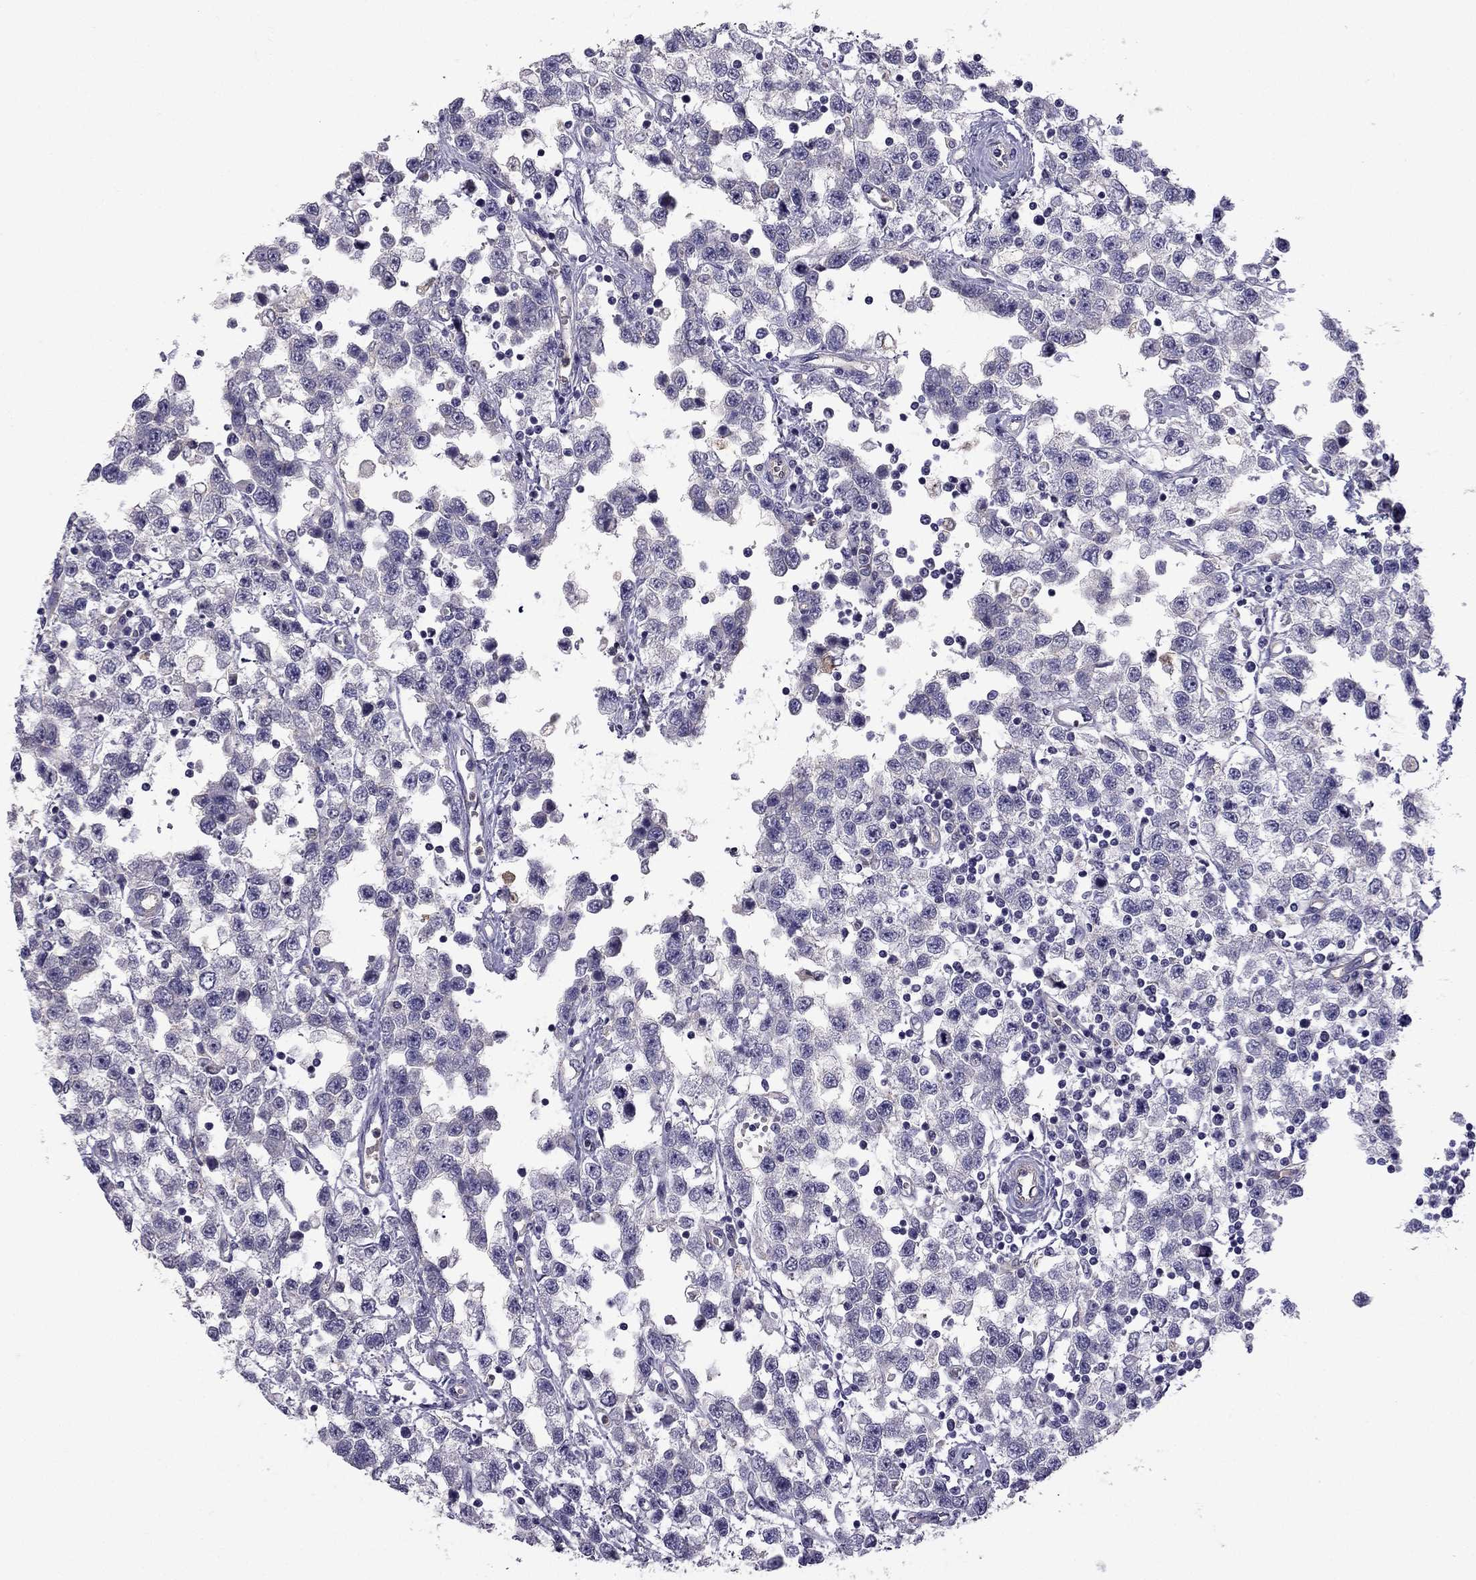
{"staining": {"intensity": "negative", "quantity": "none", "location": "none"}, "tissue": "testis cancer", "cell_type": "Tumor cells", "image_type": "cancer", "snomed": [{"axis": "morphology", "description": "Seminoma, NOS"}, {"axis": "topography", "description": "Testis"}], "caption": "High magnification brightfield microscopy of seminoma (testis) stained with DAB (3,3'-diaminobenzidine) (brown) and counterstained with hematoxylin (blue): tumor cells show no significant staining.", "gene": "STOML3", "patient": {"sex": "male", "age": 34}}